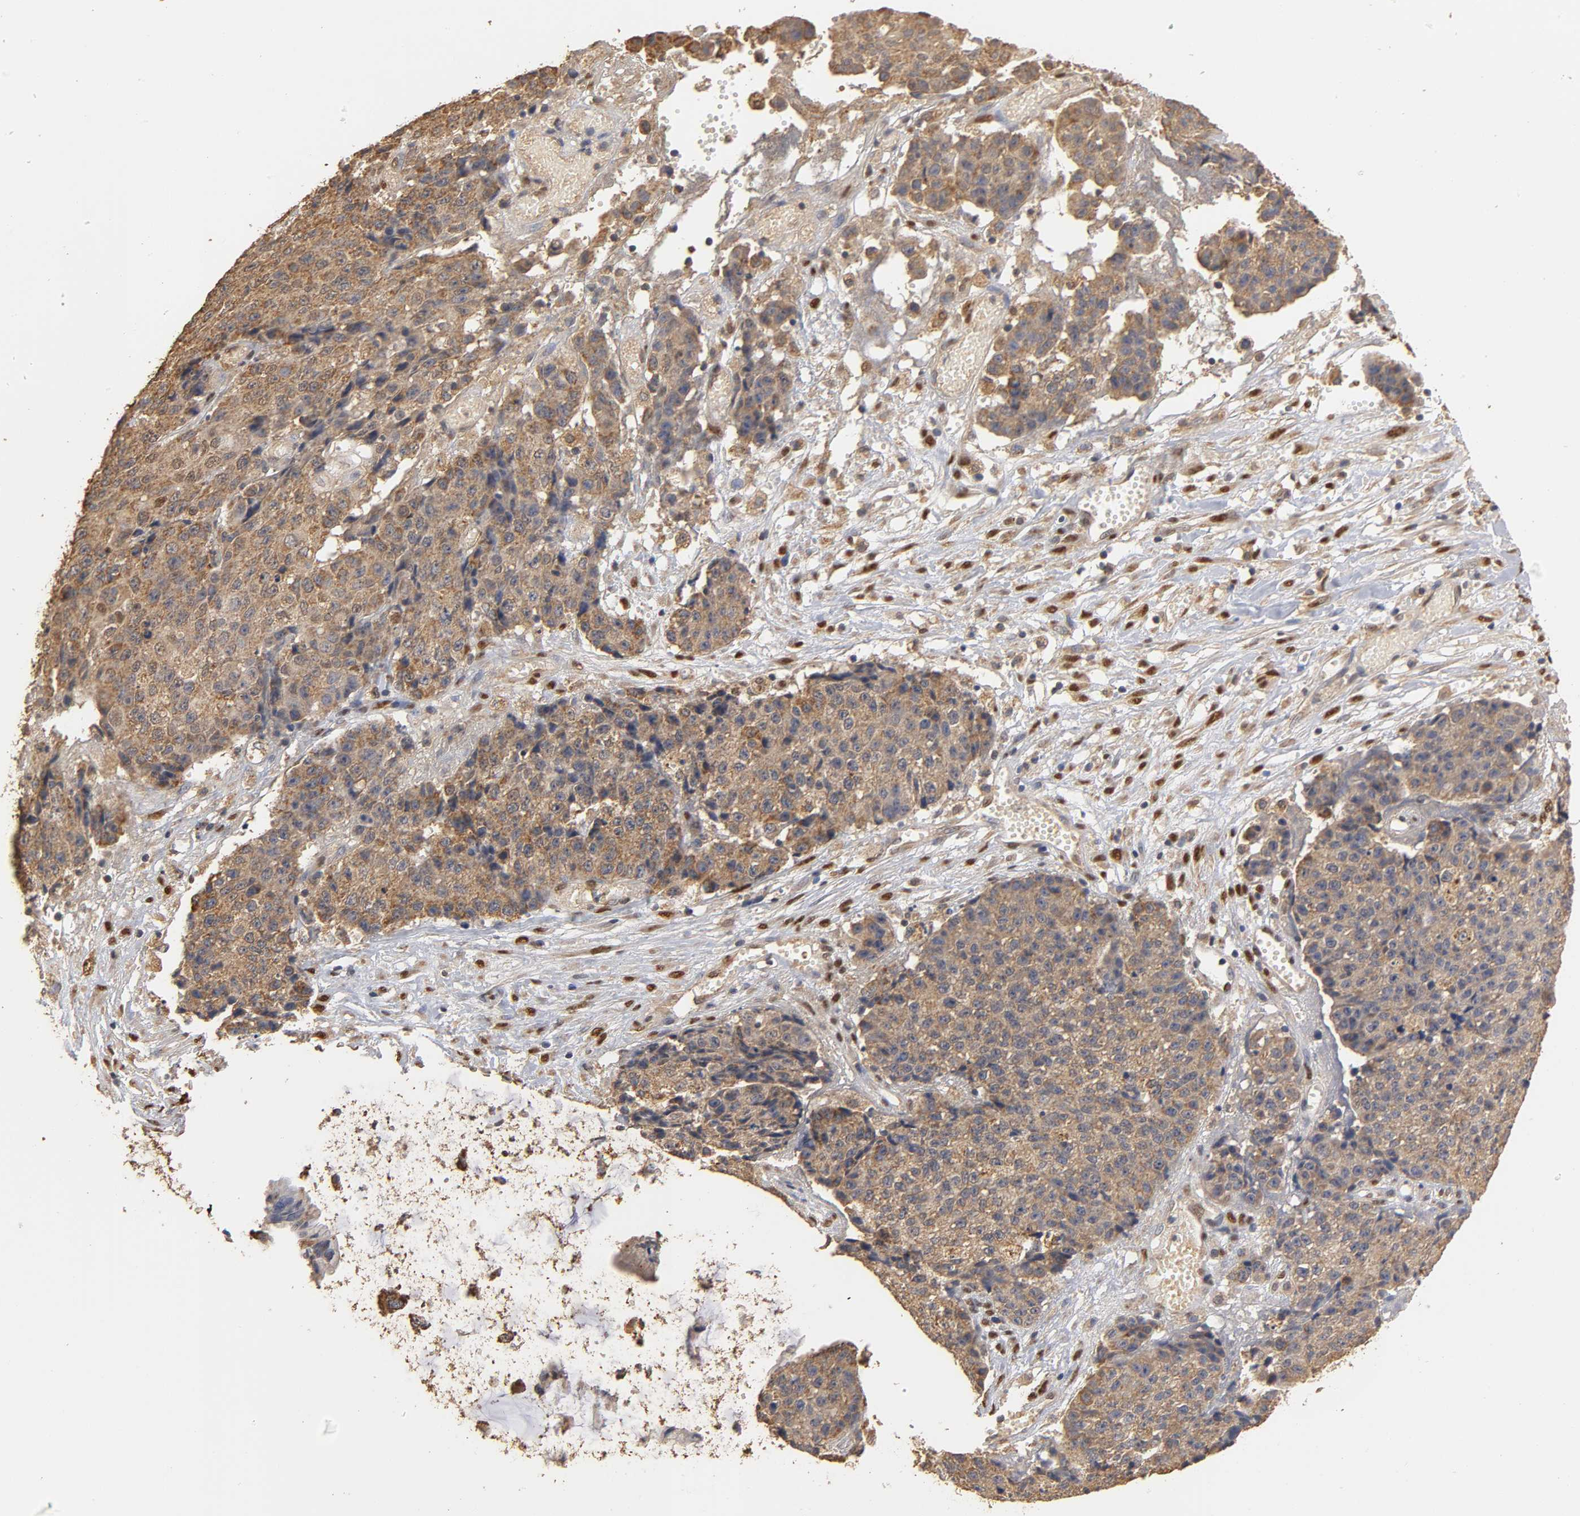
{"staining": {"intensity": "moderate", "quantity": ">75%", "location": "cytoplasmic/membranous"}, "tissue": "ovarian cancer", "cell_type": "Tumor cells", "image_type": "cancer", "snomed": [{"axis": "morphology", "description": "Carcinoma, endometroid"}, {"axis": "topography", "description": "Ovary"}], "caption": "Tumor cells show medium levels of moderate cytoplasmic/membranous staining in about >75% of cells in ovarian endometroid carcinoma.", "gene": "PKN1", "patient": {"sex": "female", "age": 42}}